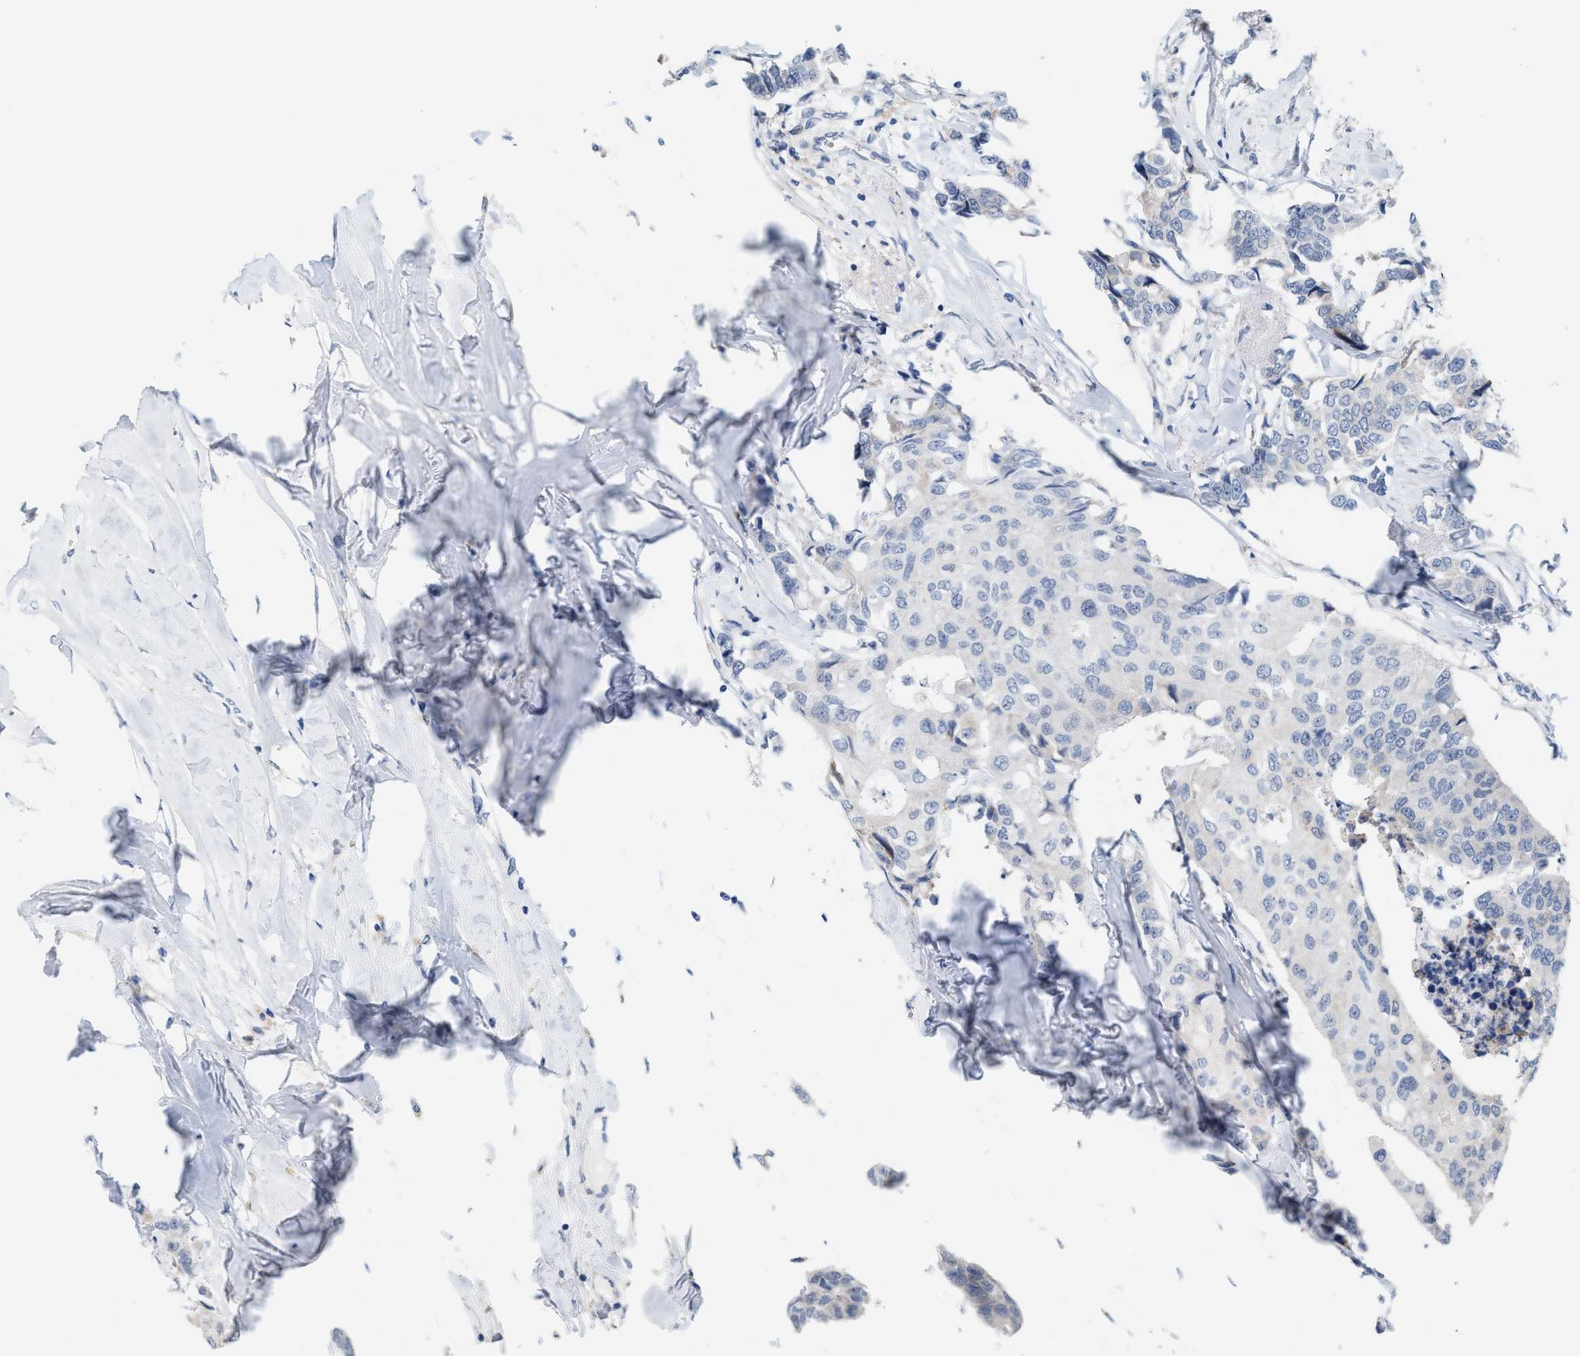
{"staining": {"intensity": "negative", "quantity": "none", "location": "none"}, "tissue": "breast cancer", "cell_type": "Tumor cells", "image_type": "cancer", "snomed": [{"axis": "morphology", "description": "Duct carcinoma"}, {"axis": "topography", "description": "Breast"}], "caption": "The immunohistochemistry (IHC) micrograph has no significant expression in tumor cells of breast cancer tissue.", "gene": "KIFC3", "patient": {"sex": "female", "age": 80}}